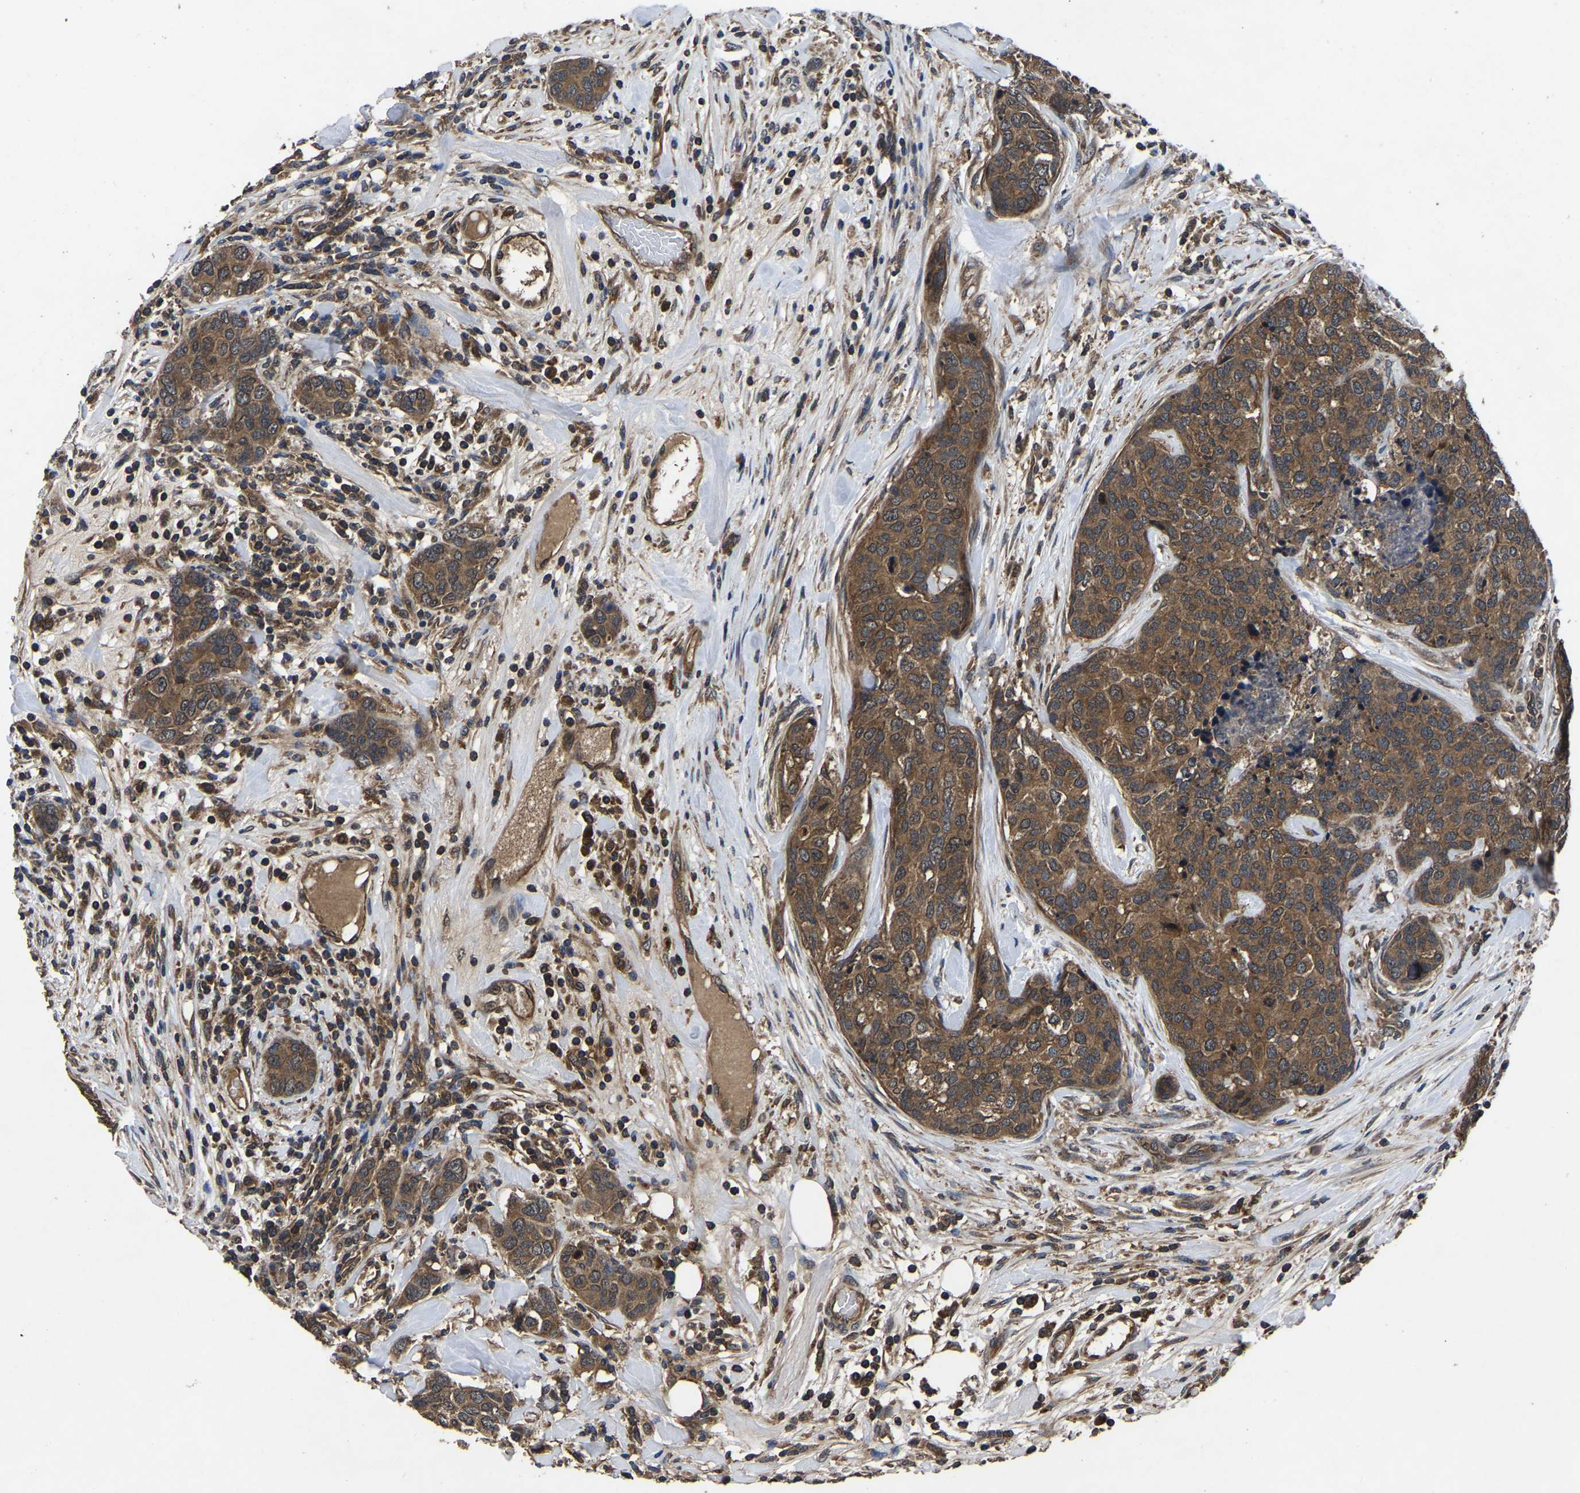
{"staining": {"intensity": "moderate", "quantity": ">75%", "location": "cytoplasmic/membranous"}, "tissue": "breast cancer", "cell_type": "Tumor cells", "image_type": "cancer", "snomed": [{"axis": "morphology", "description": "Lobular carcinoma"}, {"axis": "topography", "description": "Breast"}], "caption": "Protein expression analysis of human breast cancer (lobular carcinoma) reveals moderate cytoplasmic/membranous expression in approximately >75% of tumor cells. The staining was performed using DAB to visualize the protein expression in brown, while the nuclei were stained in blue with hematoxylin (Magnification: 20x).", "gene": "CRYZL1", "patient": {"sex": "female", "age": 59}}